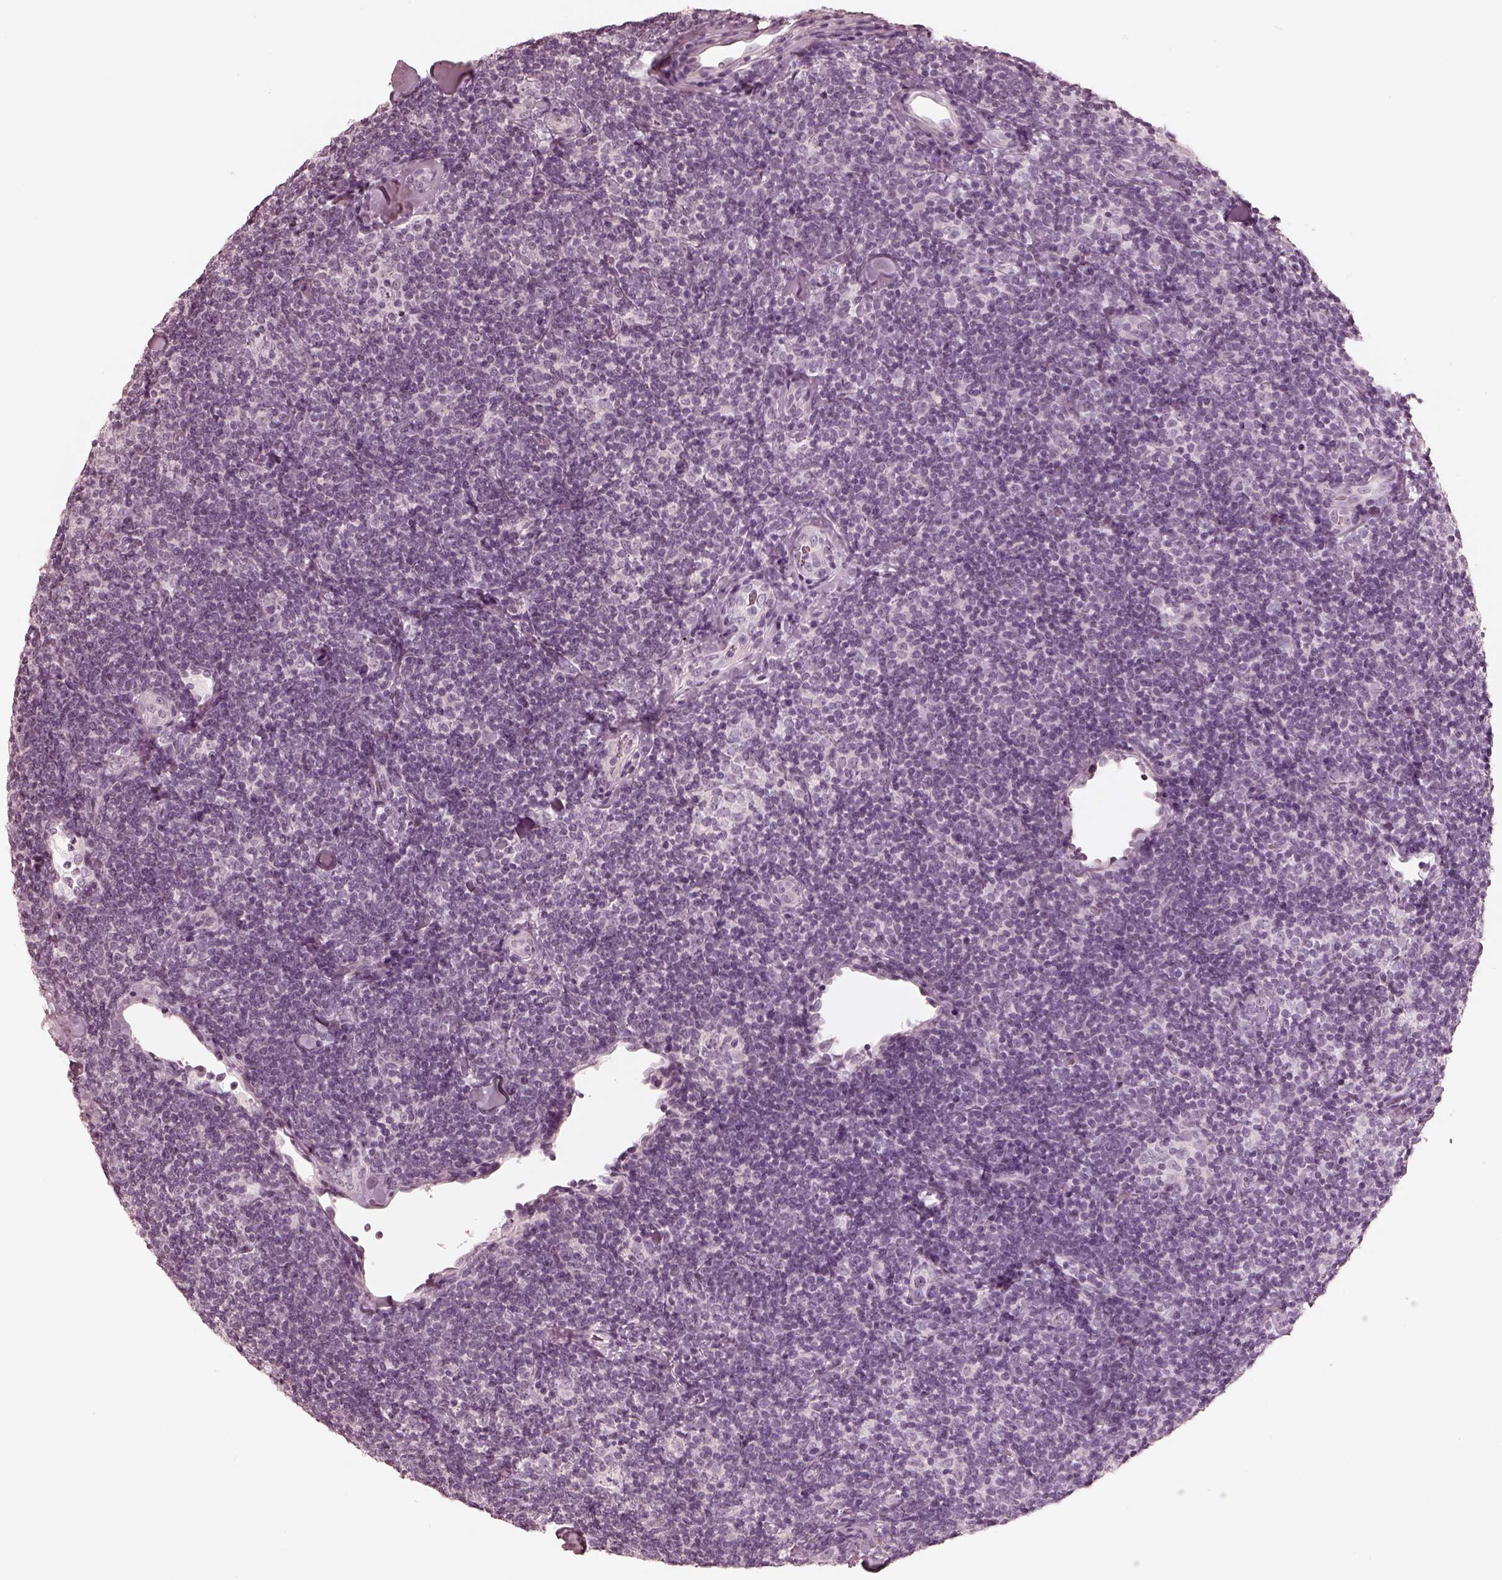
{"staining": {"intensity": "negative", "quantity": "none", "location": "none"}, "tissue": "lymphoma", "cell_type": "Tumor cells", "image_type": "cancer", "snomed": [{"axis": "morphology", "description": "Malignant lymphoma, non-Hodgkin's type, Low grade"}, {"axis": "topography", "description": "Lymph node"}], "caption": "Immunohistochemistry (IHC) histopathology image of neoplastic tissue: low-grade malignant lymphoma, non-Hodgkin's type stained with DAB (3,3'-diaminobenzidine) shows no significant protein staining in tumor cells. (DAB (3,3'-diaminobenzidine) IHC, high magnification).", "gene": "CALR3", "patient": {"sex": "female", "age": 56}}